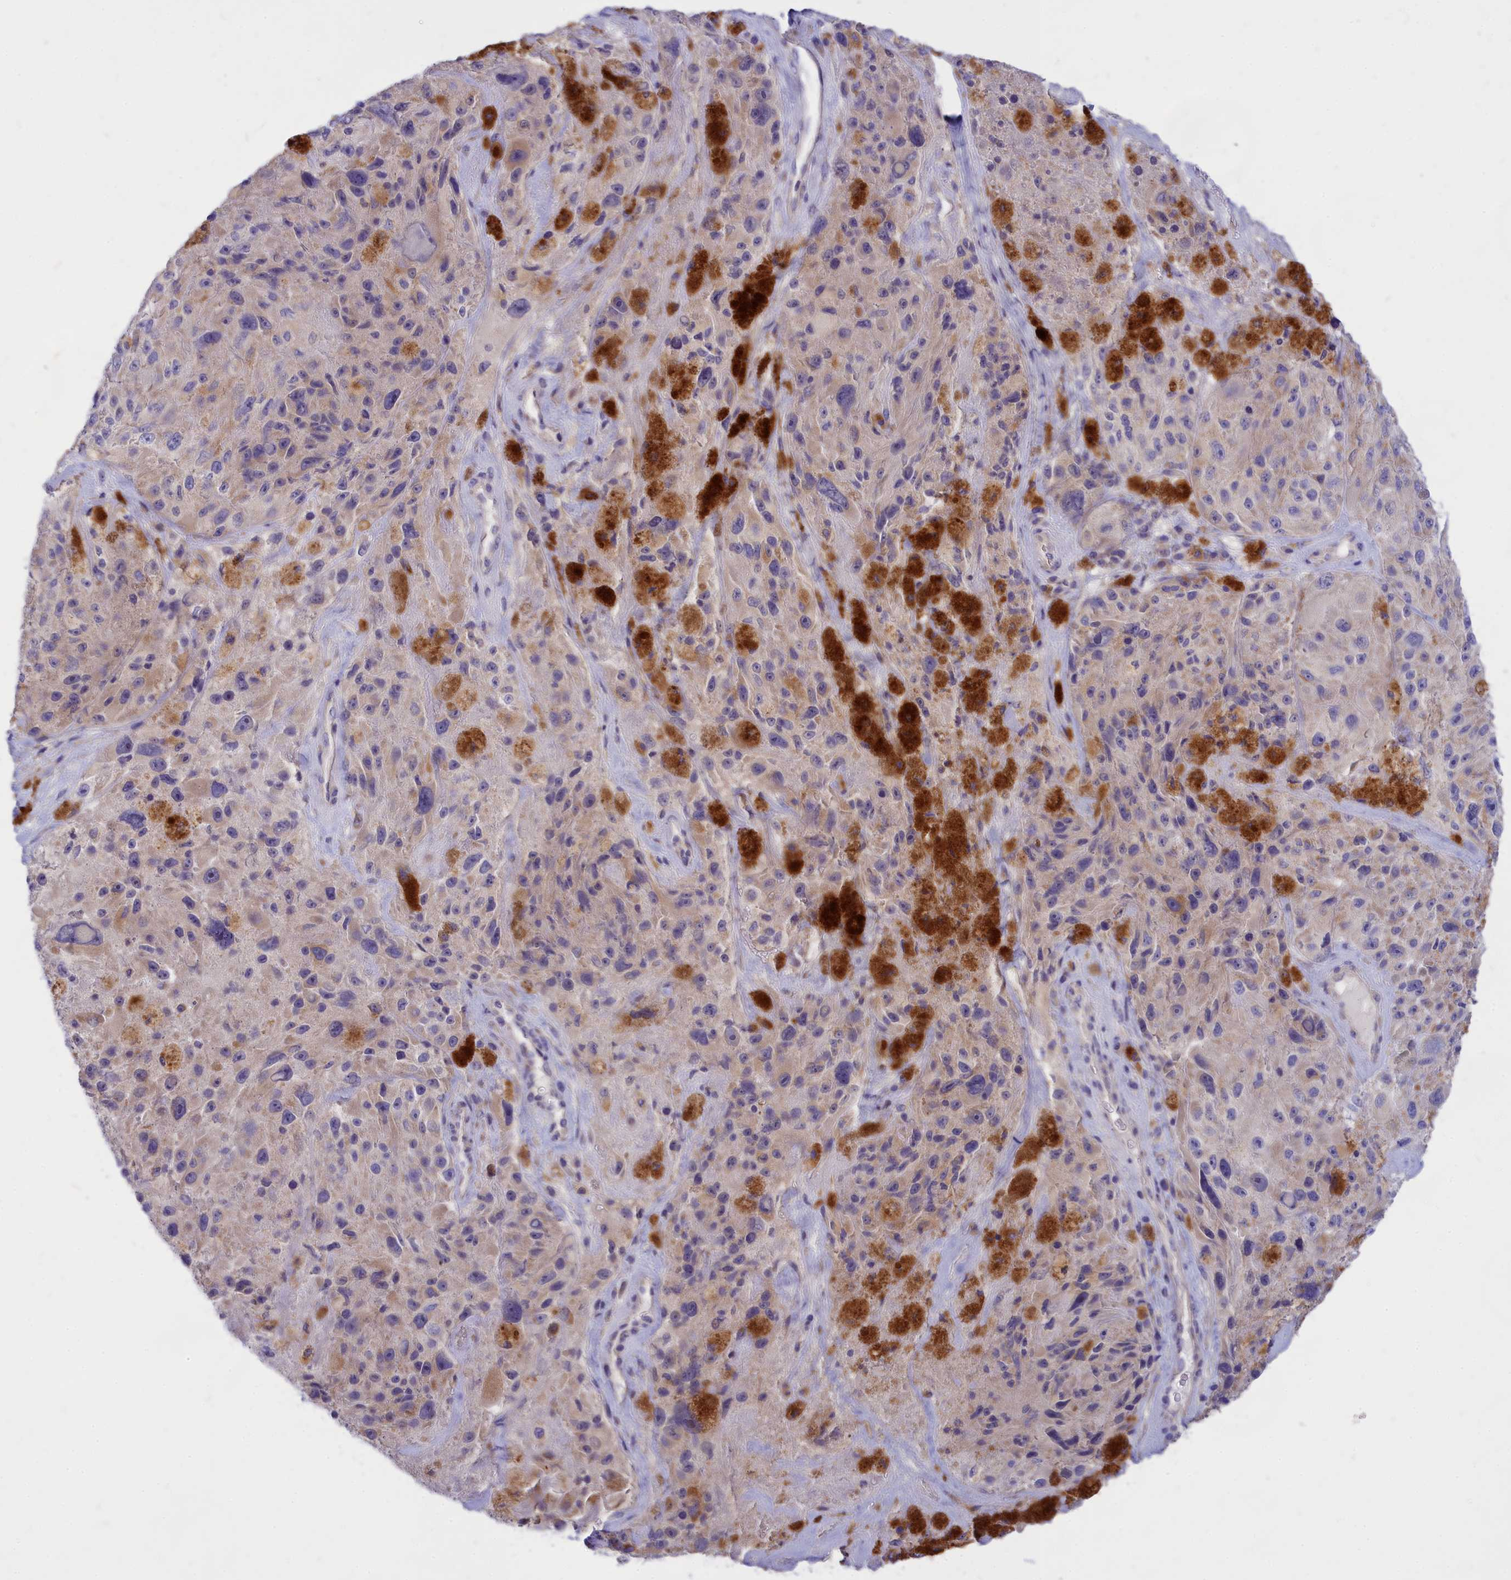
{"staining": {"intensity": "negative", "quantity": "none", "location": "none"}, "tissue": "melanoma", "cell_type": "Tumor cells", "image_type": "cancer", "snomed": [{"axis": "morphology", "description": "Malignant melanoma, Metastatic site"}, {"axis": "topography", "description": "Lymph node"}], "caption": "Immunohistochemistry (IHC) of human melanoma demonstrates no expression in tumor cells.", "gene": "TMEM30B", "patient": {"sex": "male", "age": 62}}